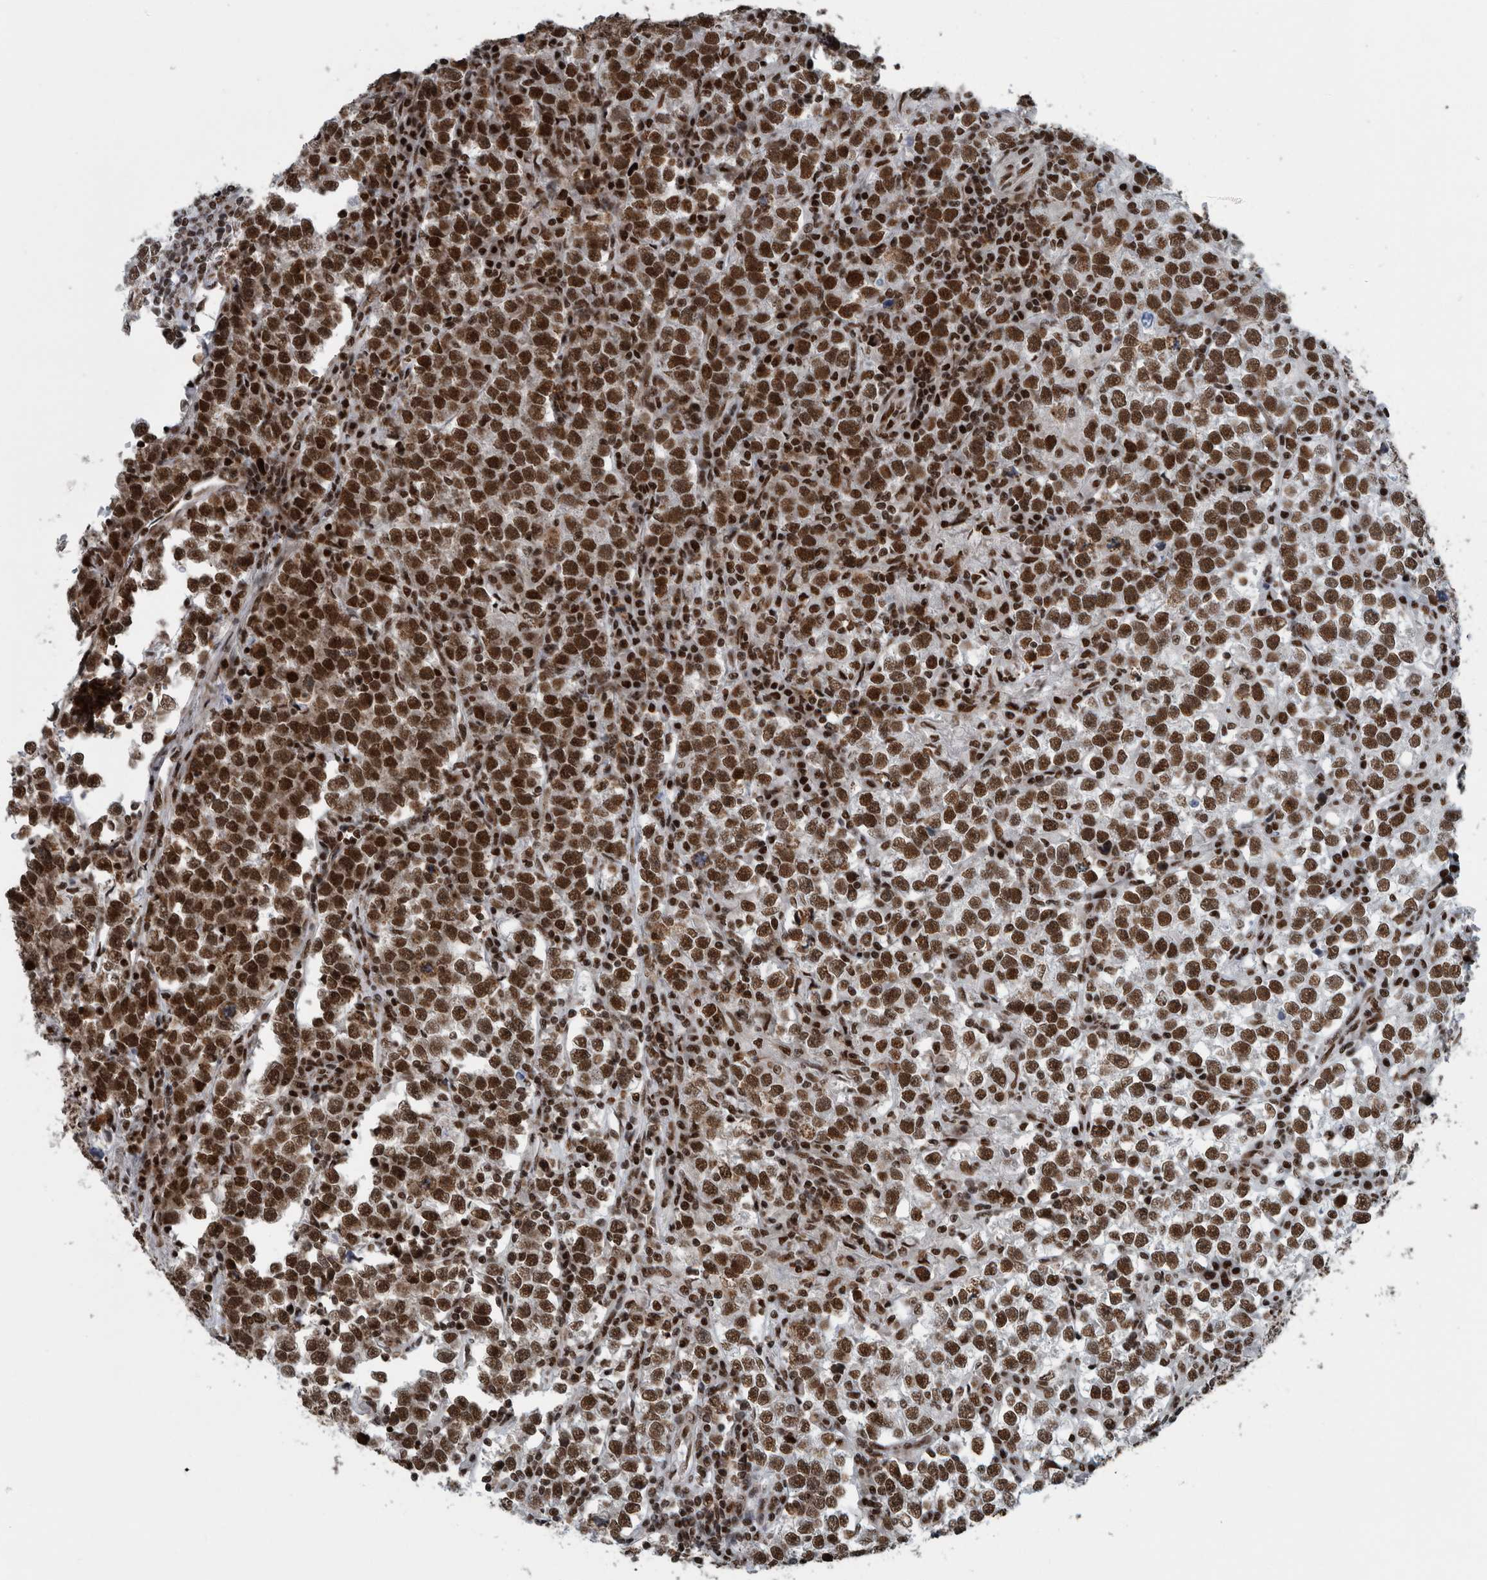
{"staining": {"intensity": "strong", "quantity": ">75%", "location": "nuclear"}, "tissue": "testis cancer", "cell_type": "Tumor cells", "image_type": "cancer", "snomed": [{"axis": "morphology", "description": "Normal tissue, NOS"}, {"axis": "morphology", "description": "Seminoma, NOS"}, {"axis": "topography", "description": "Testis"}], "caption": "This is a micrograph of immunohistochemistry staining of testis seminoma, which shows strong positivity in the nuclear of tumor cells.", "gene": "DNMT3A", "patient": {"sex": "male", "age": 43}}